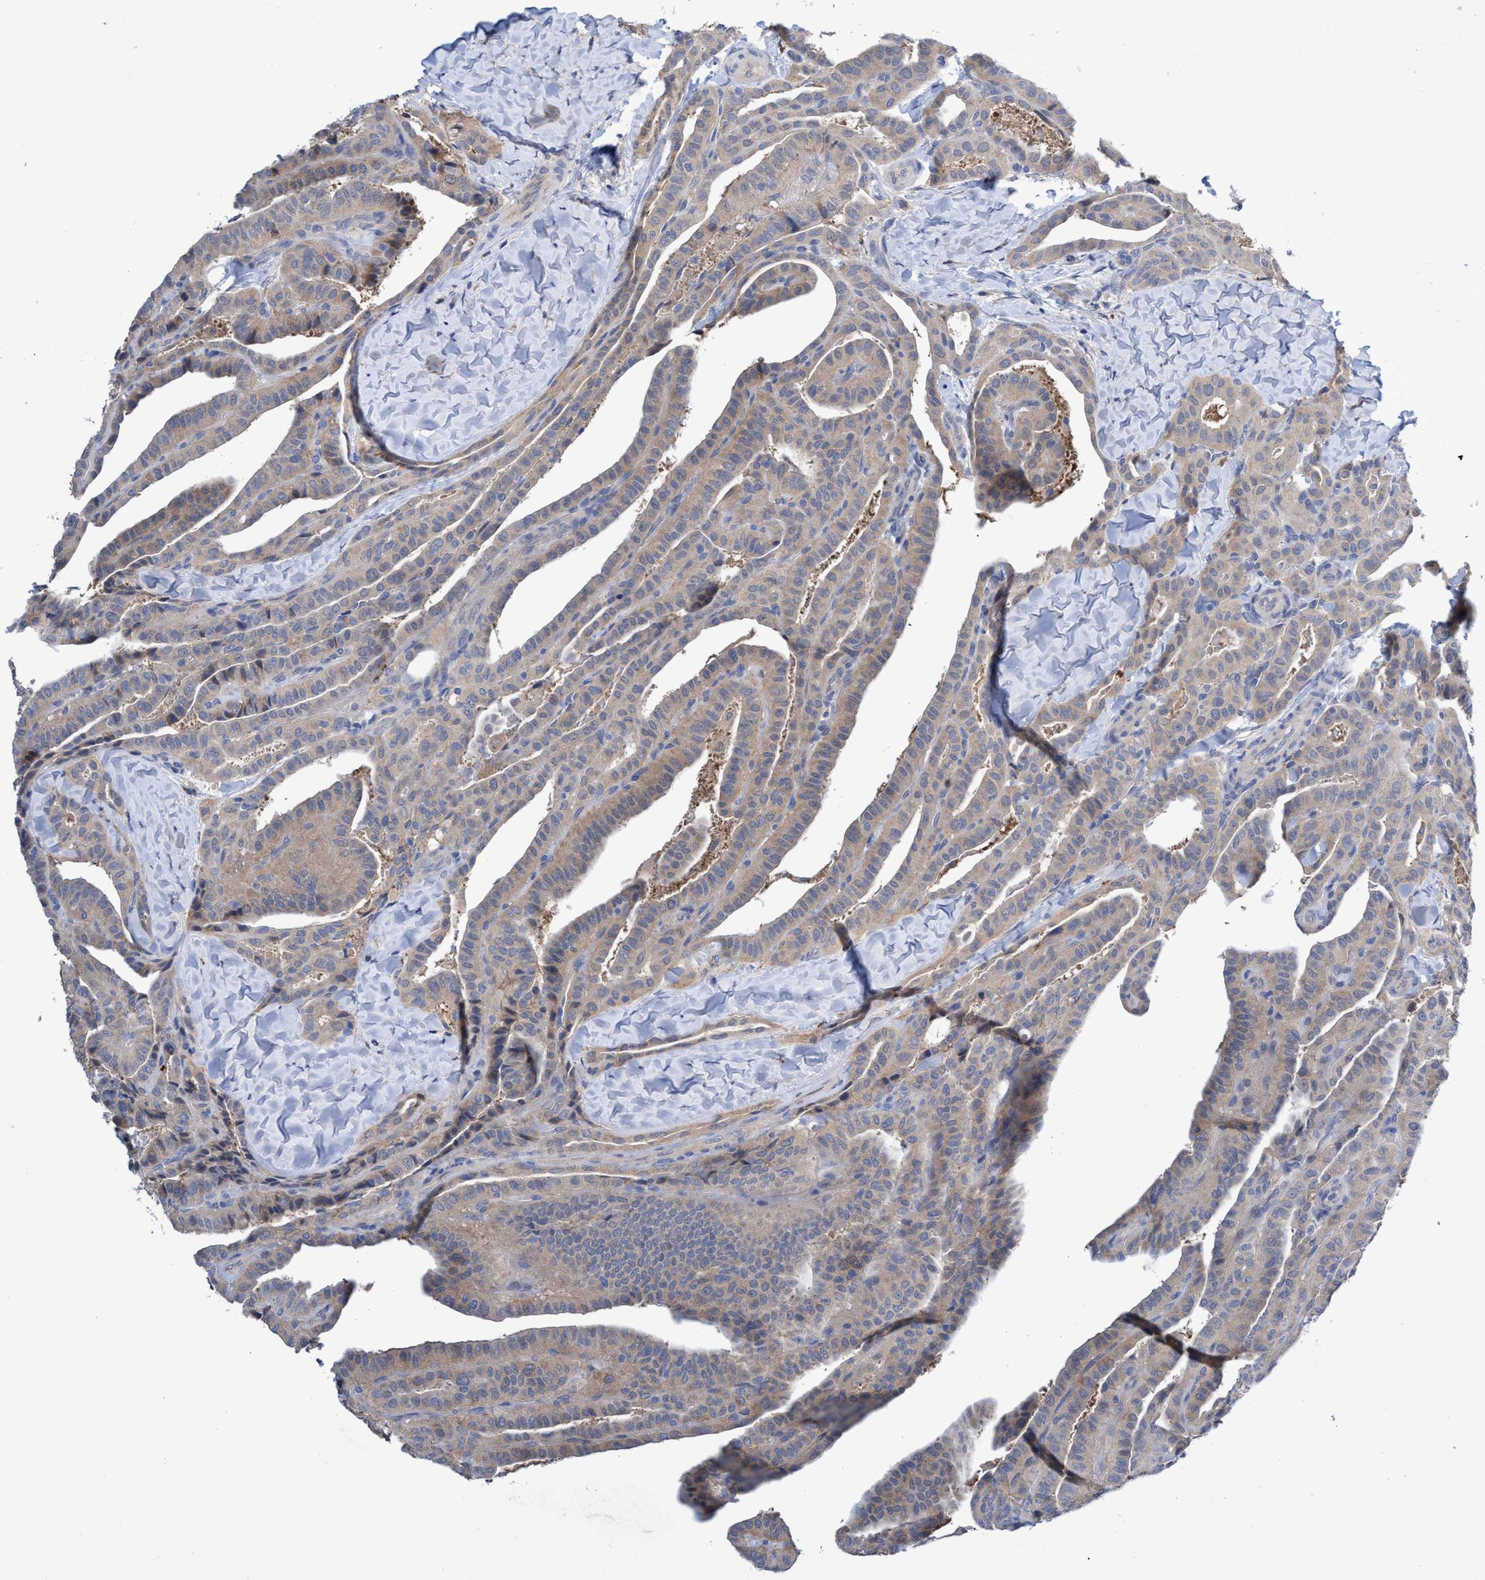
{"staining": {"intensity": "moderate", "quantity": ">75%", "location": "cytoplasmic/membranous"}, "tissue": "thyroid cancer", "cell_type": "Tumor cells", "image_type": "cancer", "snomed": [{"axis": "morphology", "description": "Papillary adenocarcinoma, NOS"}, {"axis": "topography", "description": "Thyroid gland"}], "caption": "High-power microscopy captured an immunohistochemistry histopathology image of thyroid cancer, revealing moderate cytoplasmic/membranous expression in approximately >75% of tumor cells.", "gene": "SVEP1", "patient": {"sex": "male", "age": 77}}